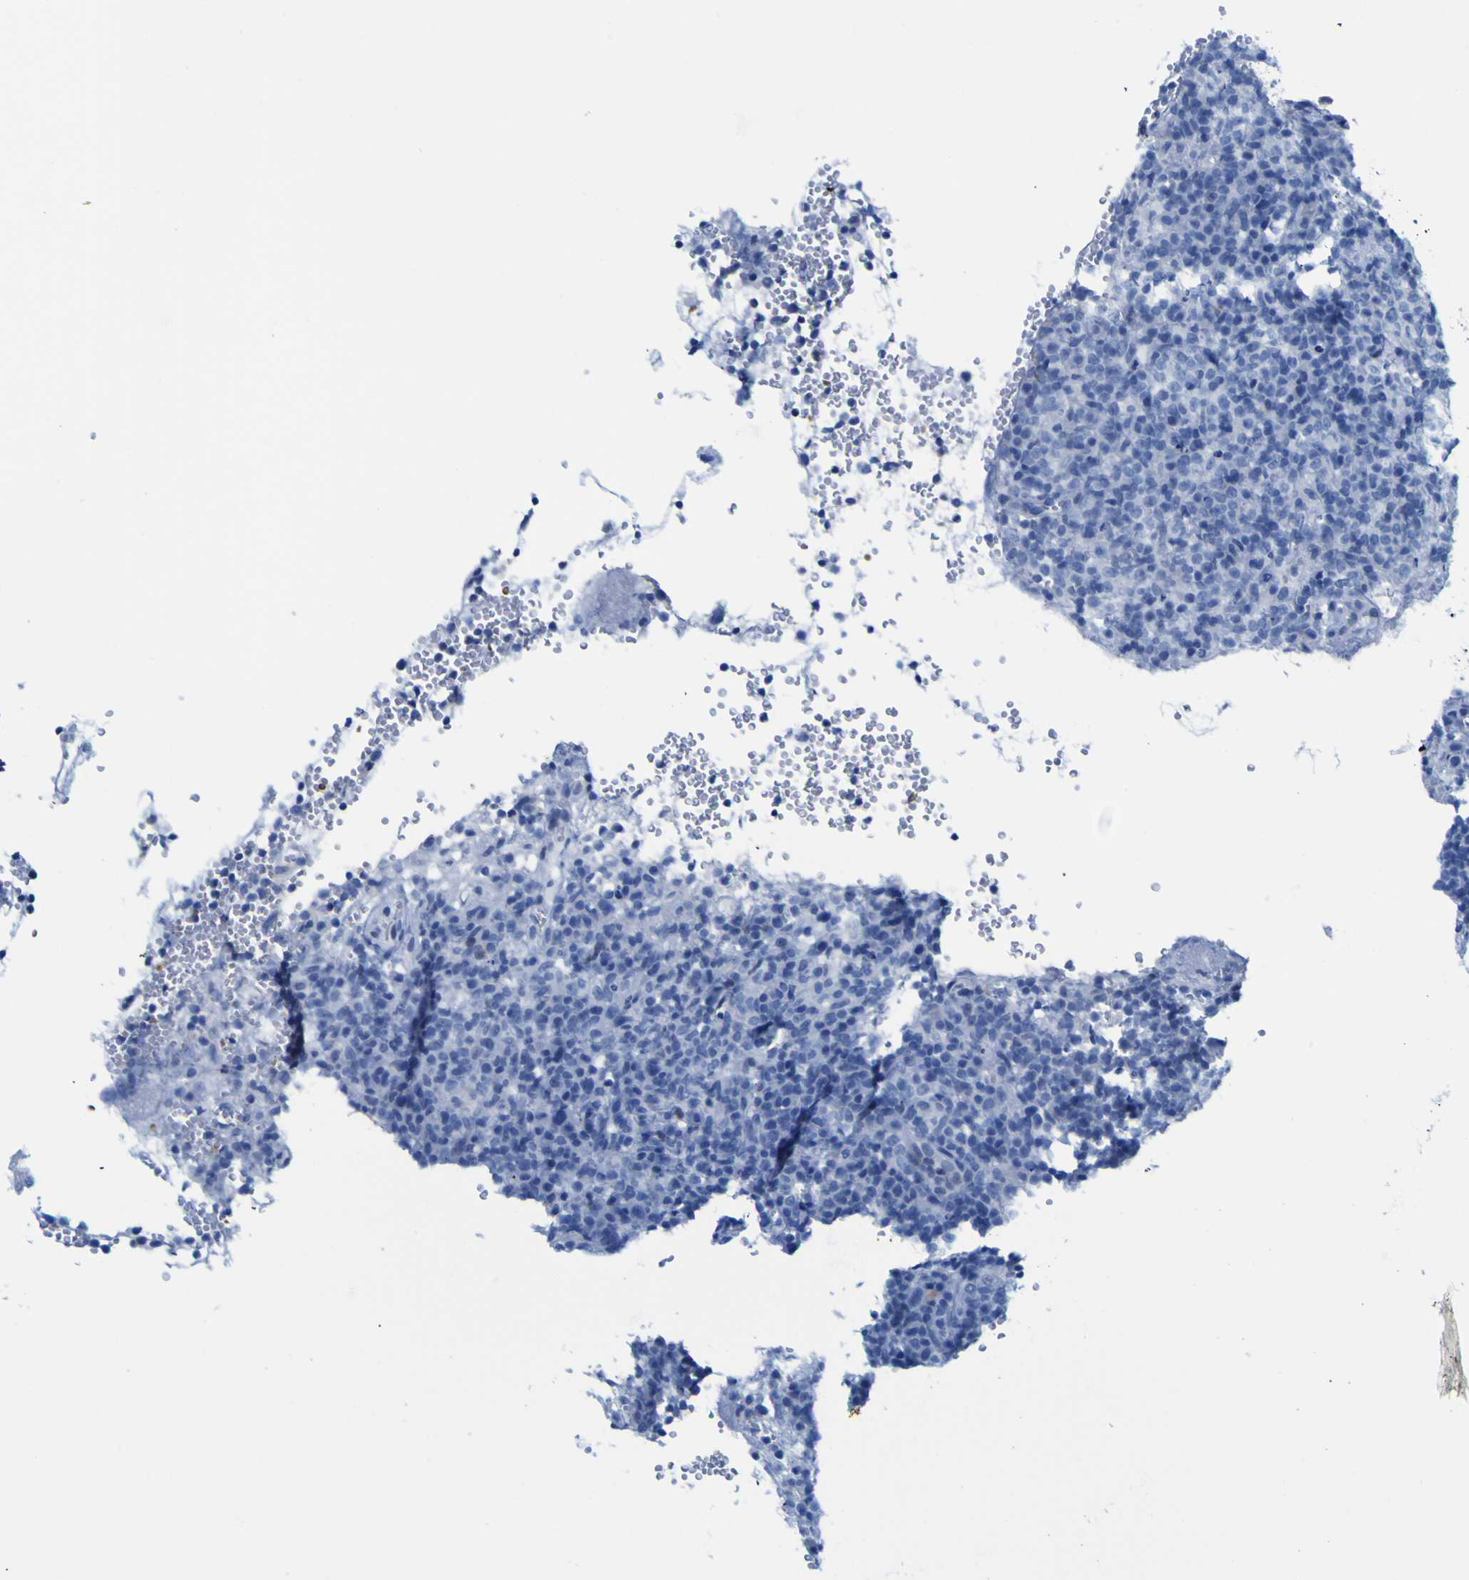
{"staining": {"intensity": "negative", "quantity": "none", "location": "none"}, "tissue": "lymphoma", "cell_type": "Tumor cells", "image_type": "cancer", "snomed": [{"axis": "morphology", "description": "Malignant lymphoma, non-Hodgkin's type, High grade"}, {"axis": "topography", "description": "Lymph node"}], "caption": "There is no significant positivity in tumor cells of lymphoma.", "gene": "DACH1", "patient": {"sex": "female", "age": 76}}